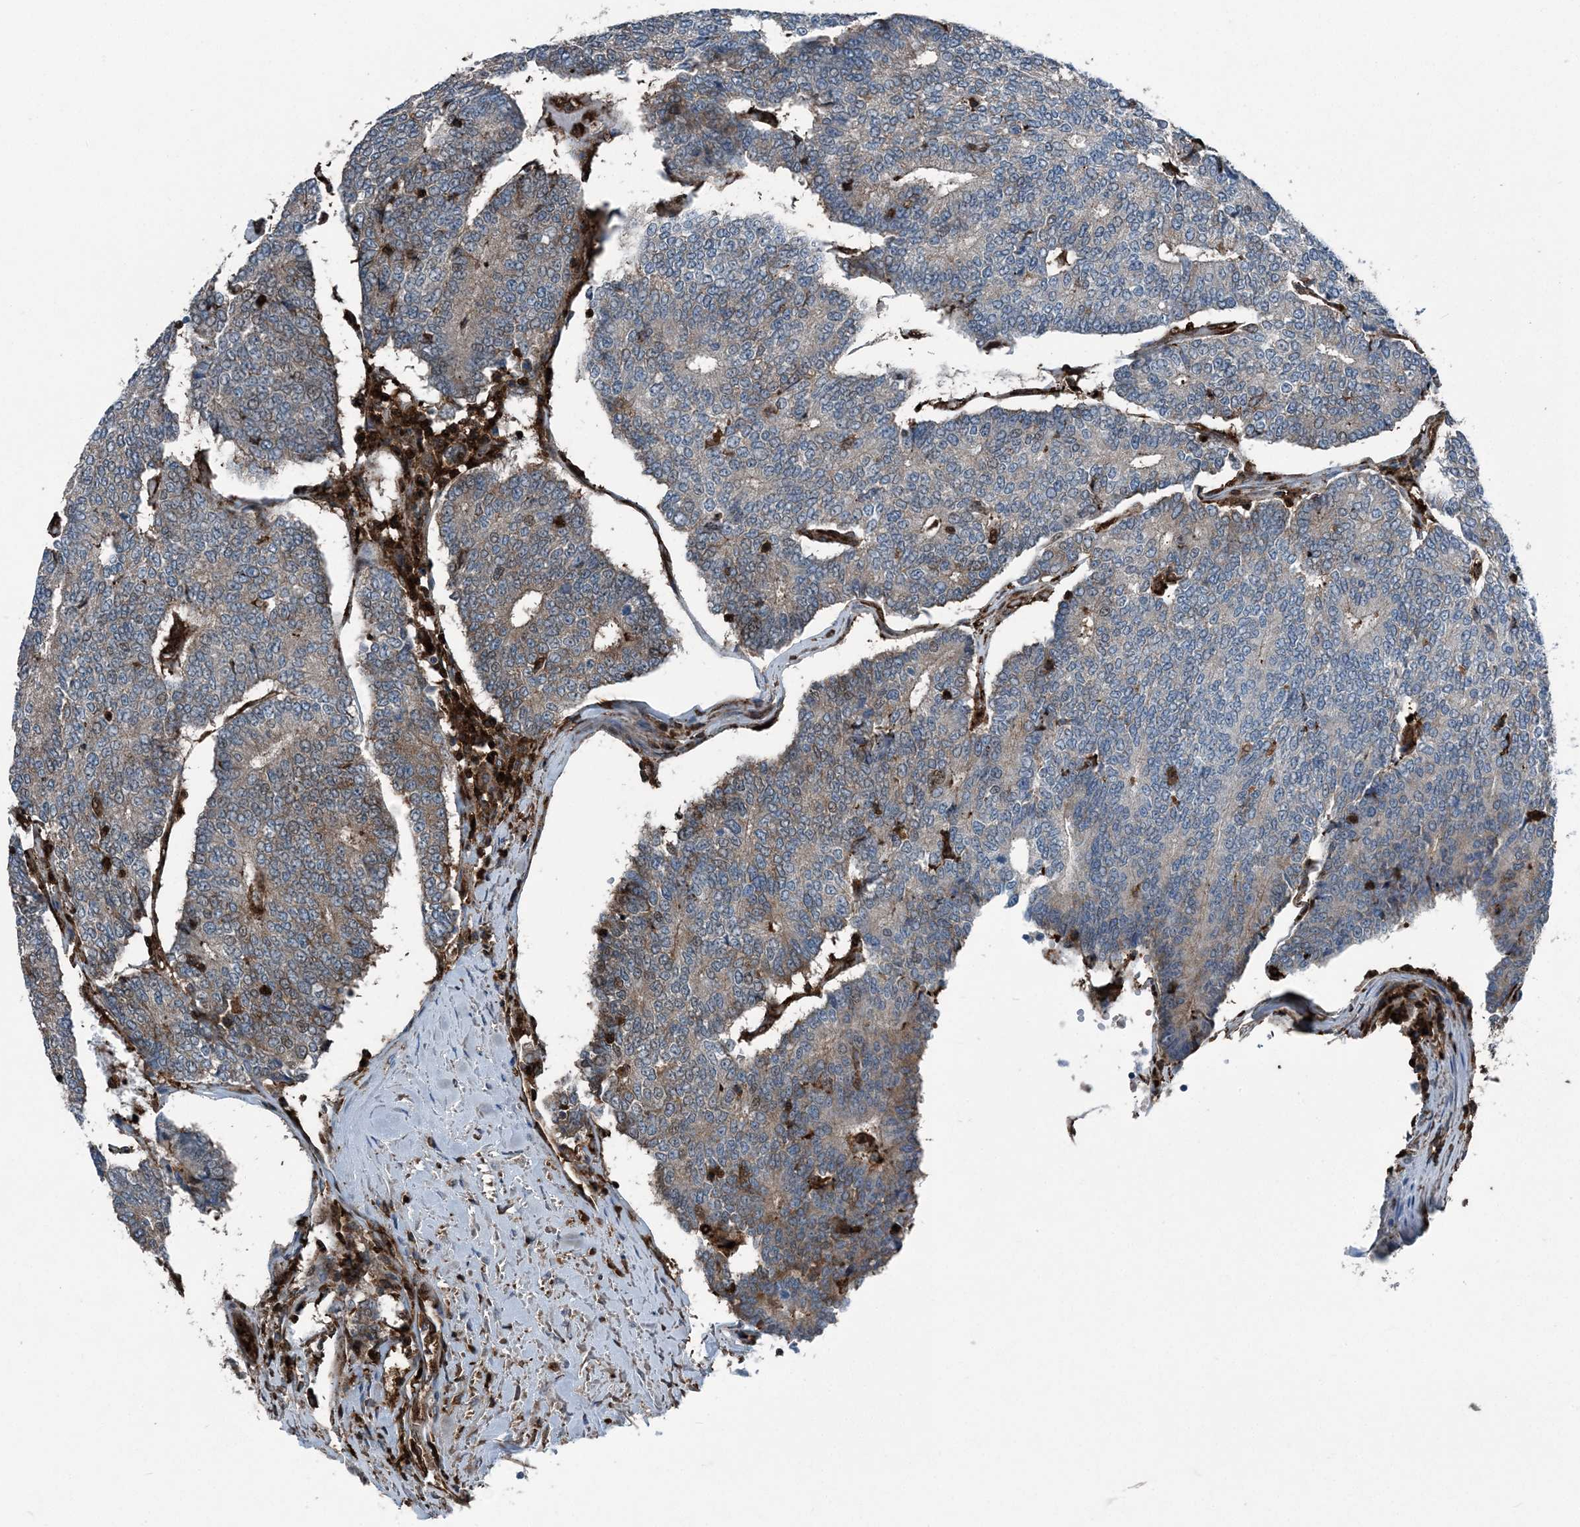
{"staining": {"intensity": "moderate", "quantity": "<25%", "location": "cytoplasmic/membranous"}, "tissue": "prostate cancer", "cell_type": "Tumor cells", "image_type": "cancer", "snomed": [{"axis": "morphology", "description": "Normal tissue, NOS"}, {"axis": "morphology", "description": "Adenocarcinoma, High grade"}, {"axis": "topography", "description": "Prostate"}, {"axis": "topography", "description": "Seminal veicle"}], "caption": "Human prostate cancer (adenocarcinoma (high-grade)) stained for a protein (brown) displays moderate cytoplasmic/membranous positive positivity in approximately <25% of tumor cells.", "gene": "CFL1", "patient": {"sex": "male", "age": 55}}